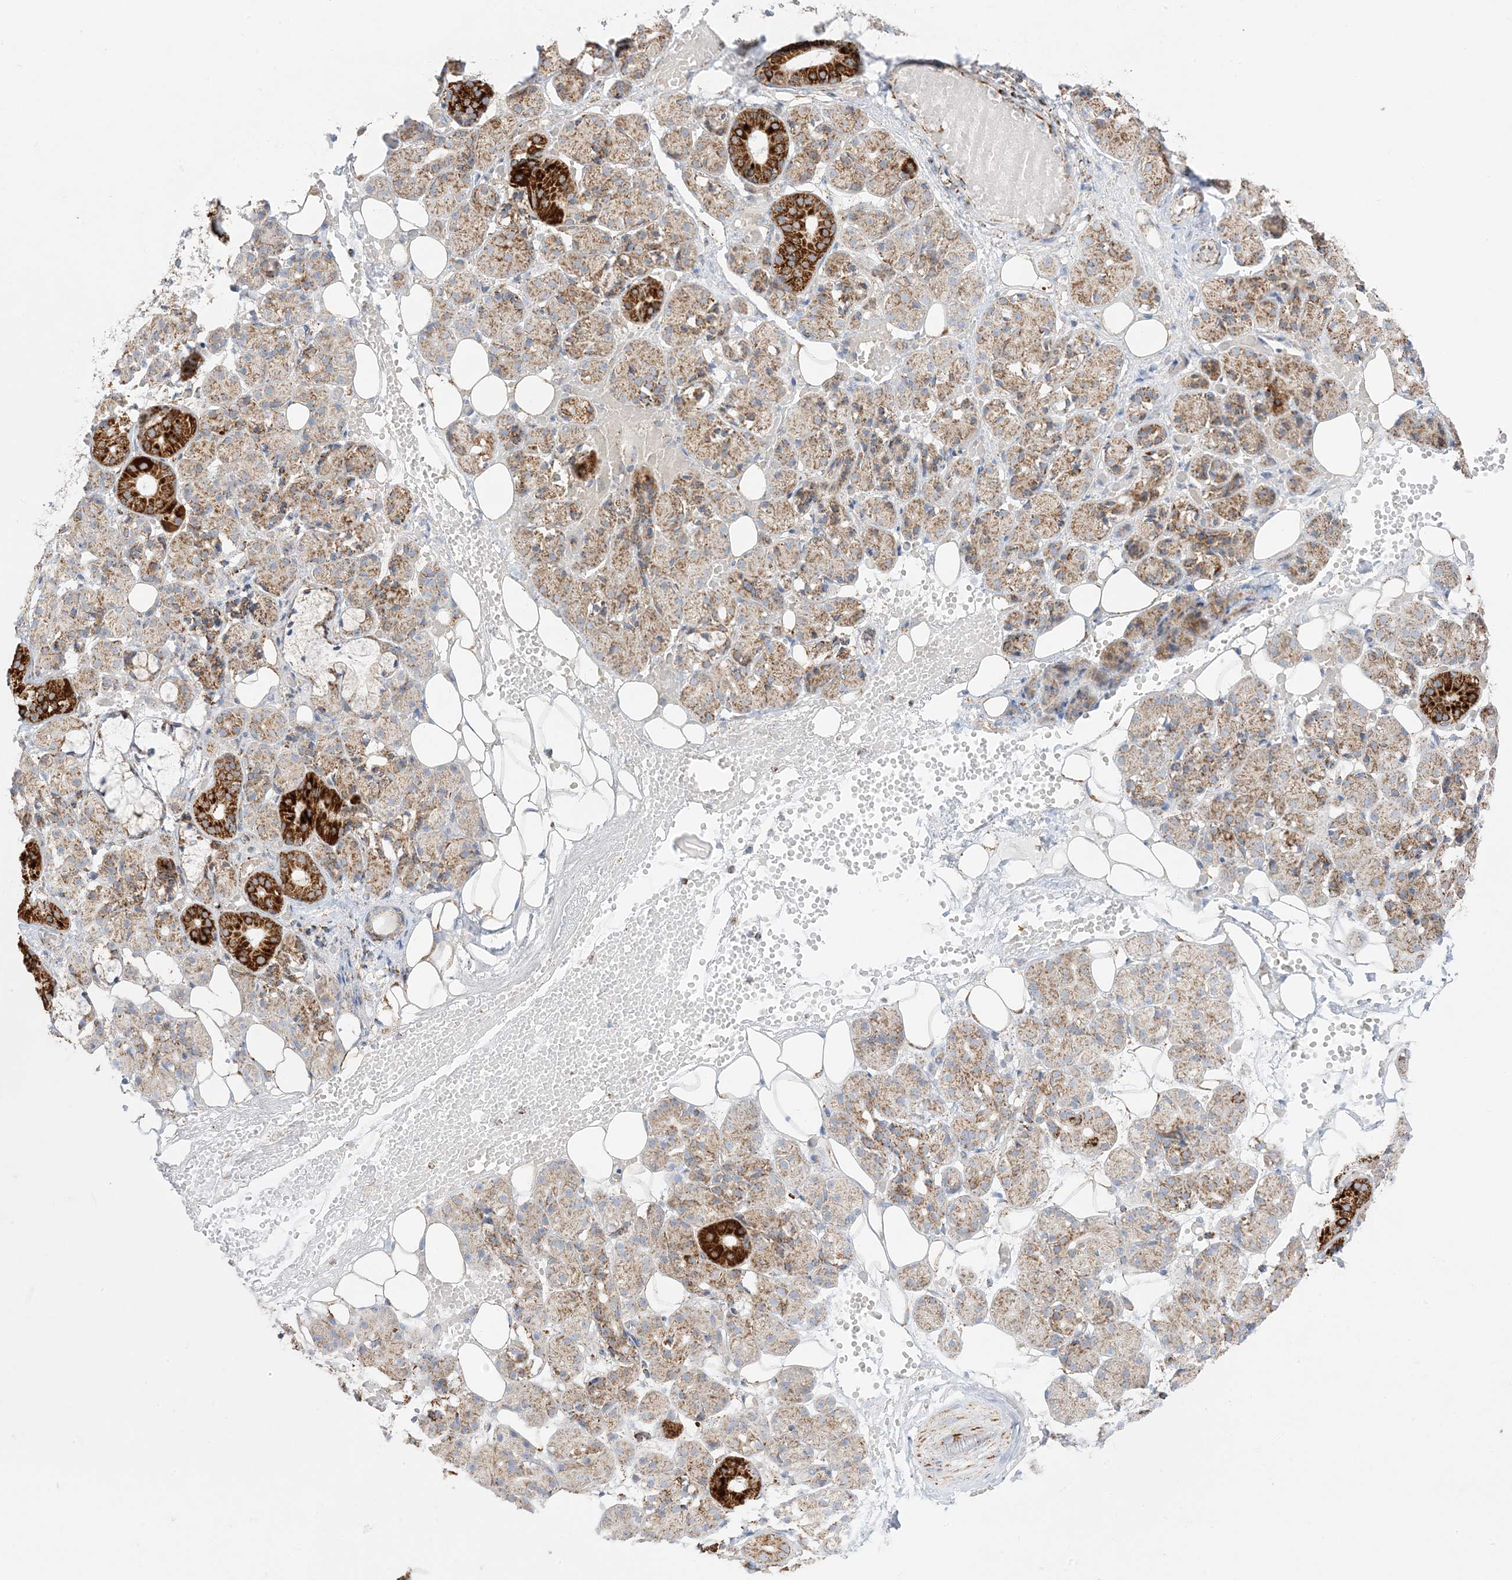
{"staining": {"intensity": "strong", "quantity": "25%-75%", "location": "cytoplasmic/membranous"}, "tissue": "salivary gland", "cell_type": "Glandular cells", "image_type": "normal", "snomed": [{"axis": "morphology", "description": "Normal tissue, NOS"}, {"axis": "topography", "description": "Salivary gland"}], "caption": "DAB (3,3'-diaminobenzidine) immunohistochemical staining of normal human salivary gland reveals strong cytoplasmic/membranous protein expression in approximately 25%-75% of glandular cells. (IHC, brightfield microscopy, high magnification).", "gene": "MRPS36", "patient": {"sex": "male", "age": 63}}